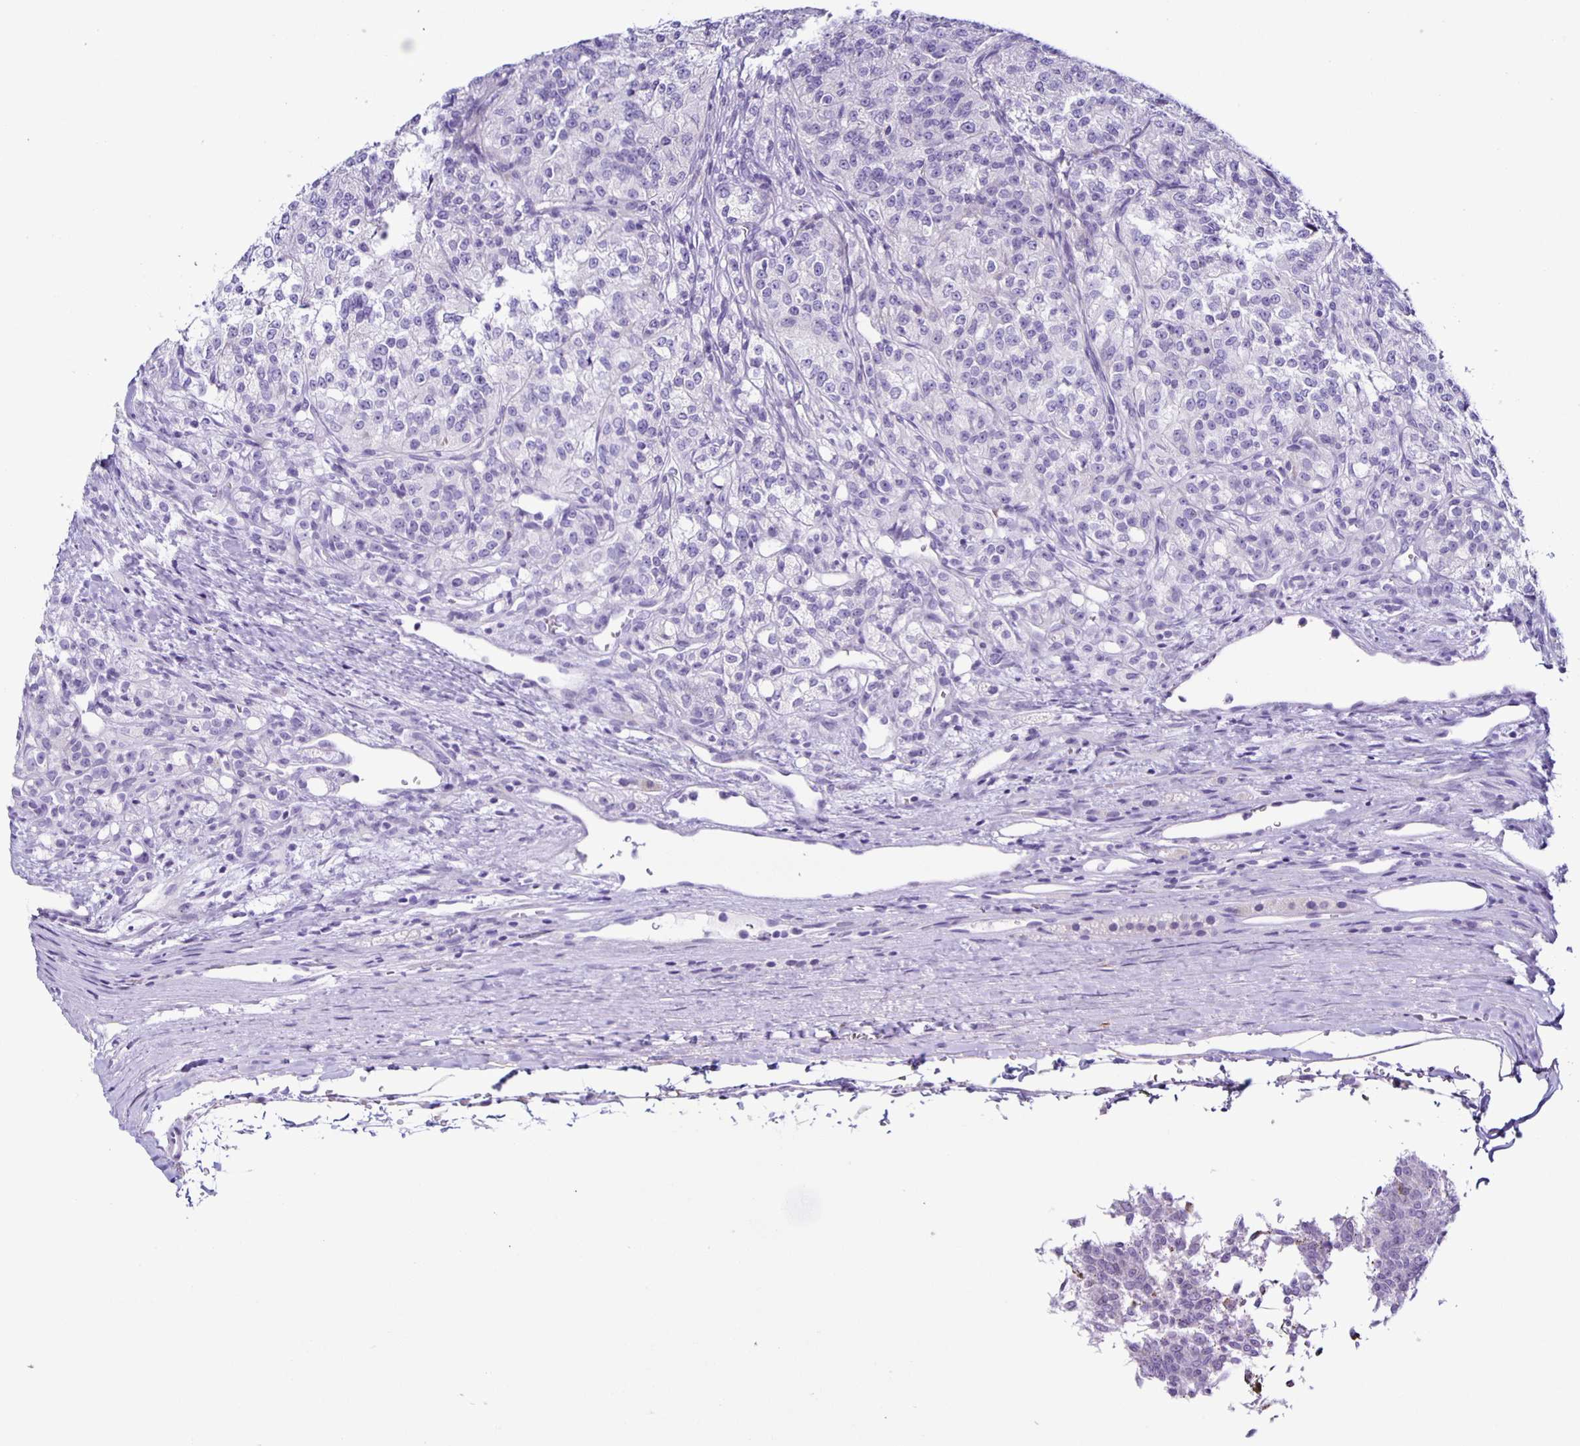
{"staining": {"intensity": "negative", "quantity": "none", "location": "none"}, "tissue": "renal cancer", "cell_type": "Tumor cells", "image_type": "cancer", "snomed": [{"axis": "morphology", "description": "Adenocarcinoma, NOS"}, {"axis": "topography", "description": "Kidney"}], "caption": "Tumor cells show no significant positivity in adenocarcinoma (renal). (Brightfield microscopy of DAB IHC at high magnification).", "gene": "AQP6", "patient": {"sex": "female", "age": 63}}